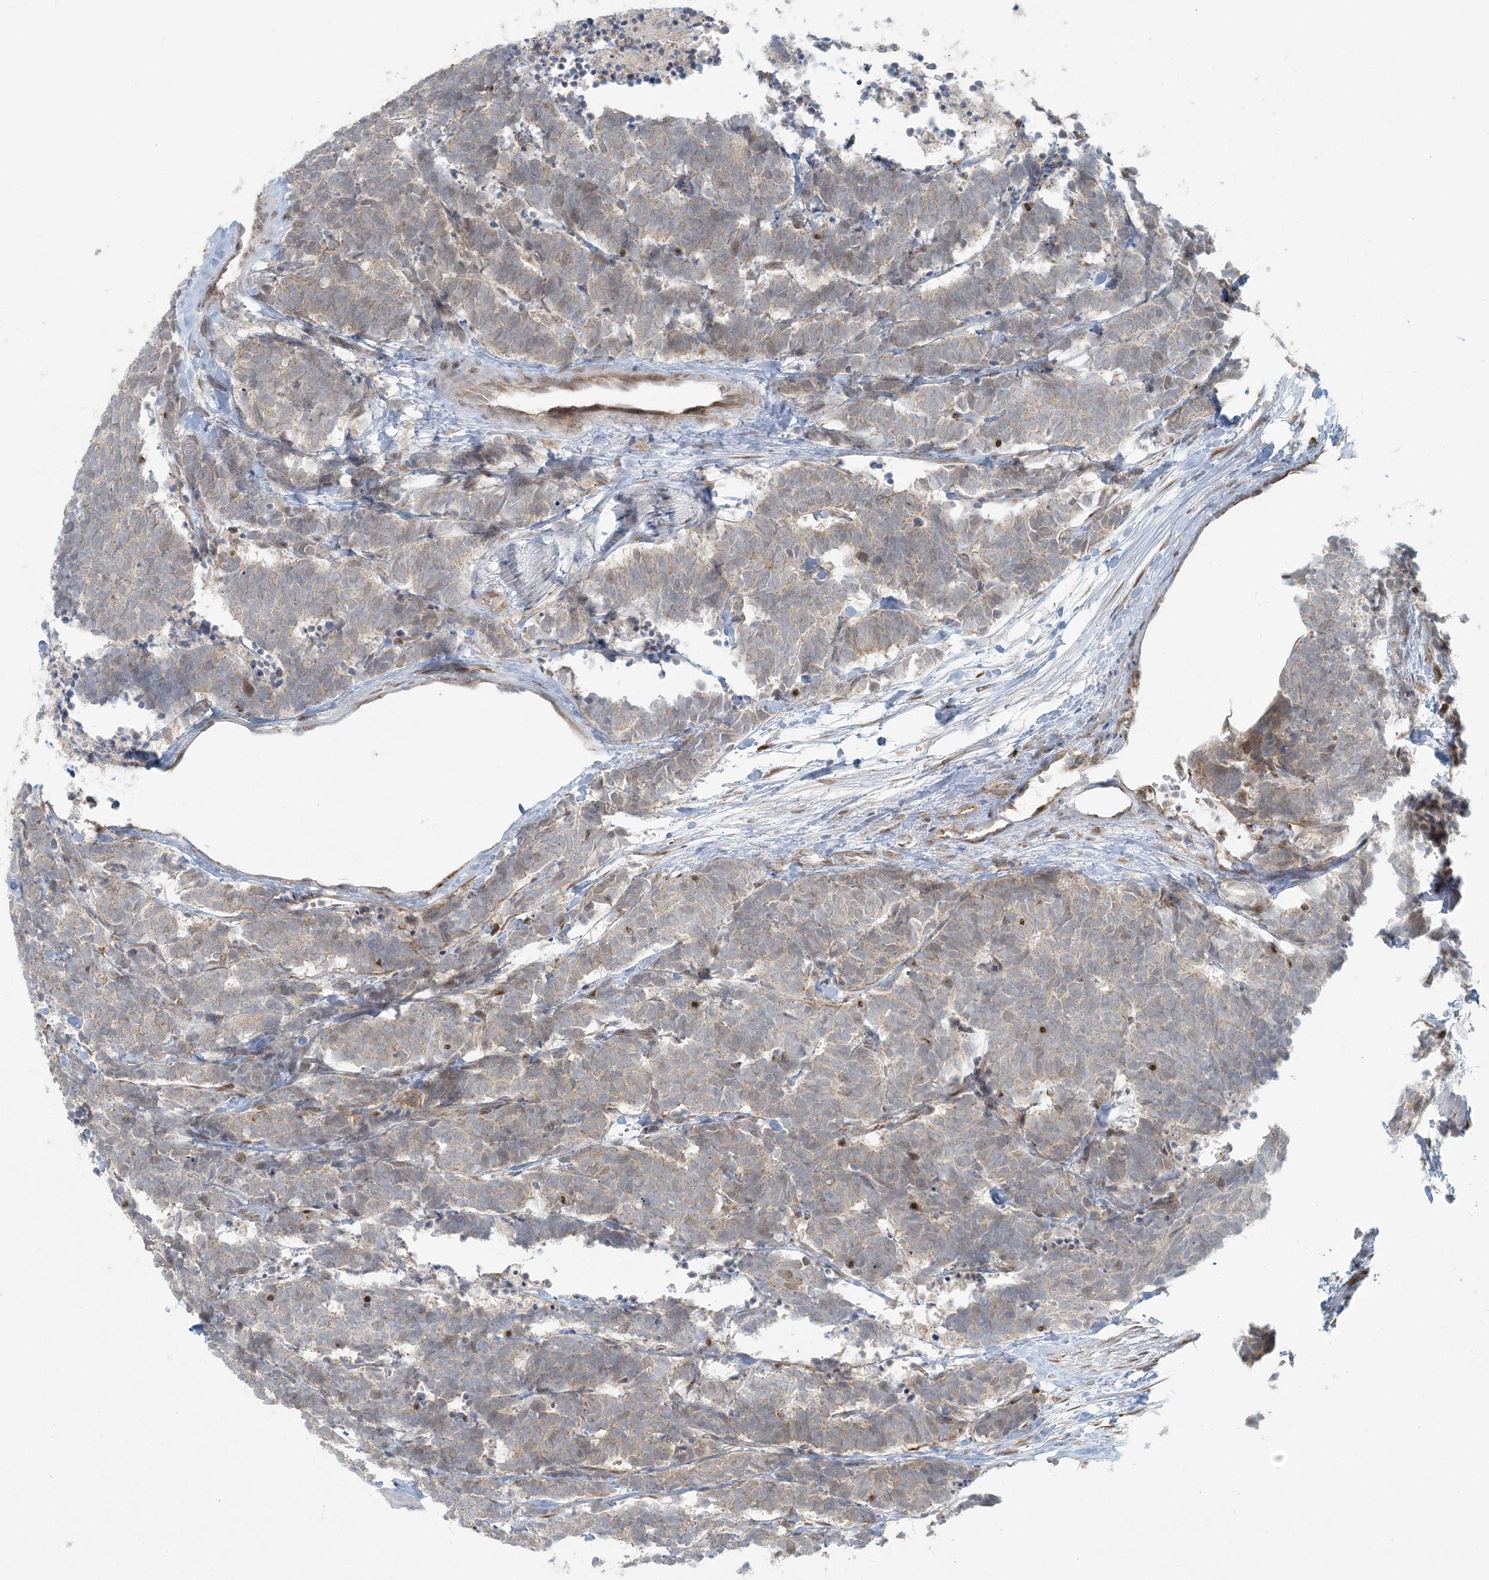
{"staining": {"intensity": "weak", "quantity": ">75%", "location": "cytoplasmic/membranous"}, "tissue": "carcinoid", "cell_type": "Tumor cells", "image_type": "cancer", "snomed": [{"axis": "morphology", "description": "Carcinoma, NOS"}, {"axis": "morphology", "description": "Carcinoid, malignant, NOS"}, {"axis": "topography", "description": "Urinary bladder"}], "caption": "DAB immunohistochemical staining of carcinoid exhibits weak cytoplasmic/membranous protein expression in about >75% of tumor cells.", "gene": "HACL1", "patient": {"sex": "male", "age": 57}}